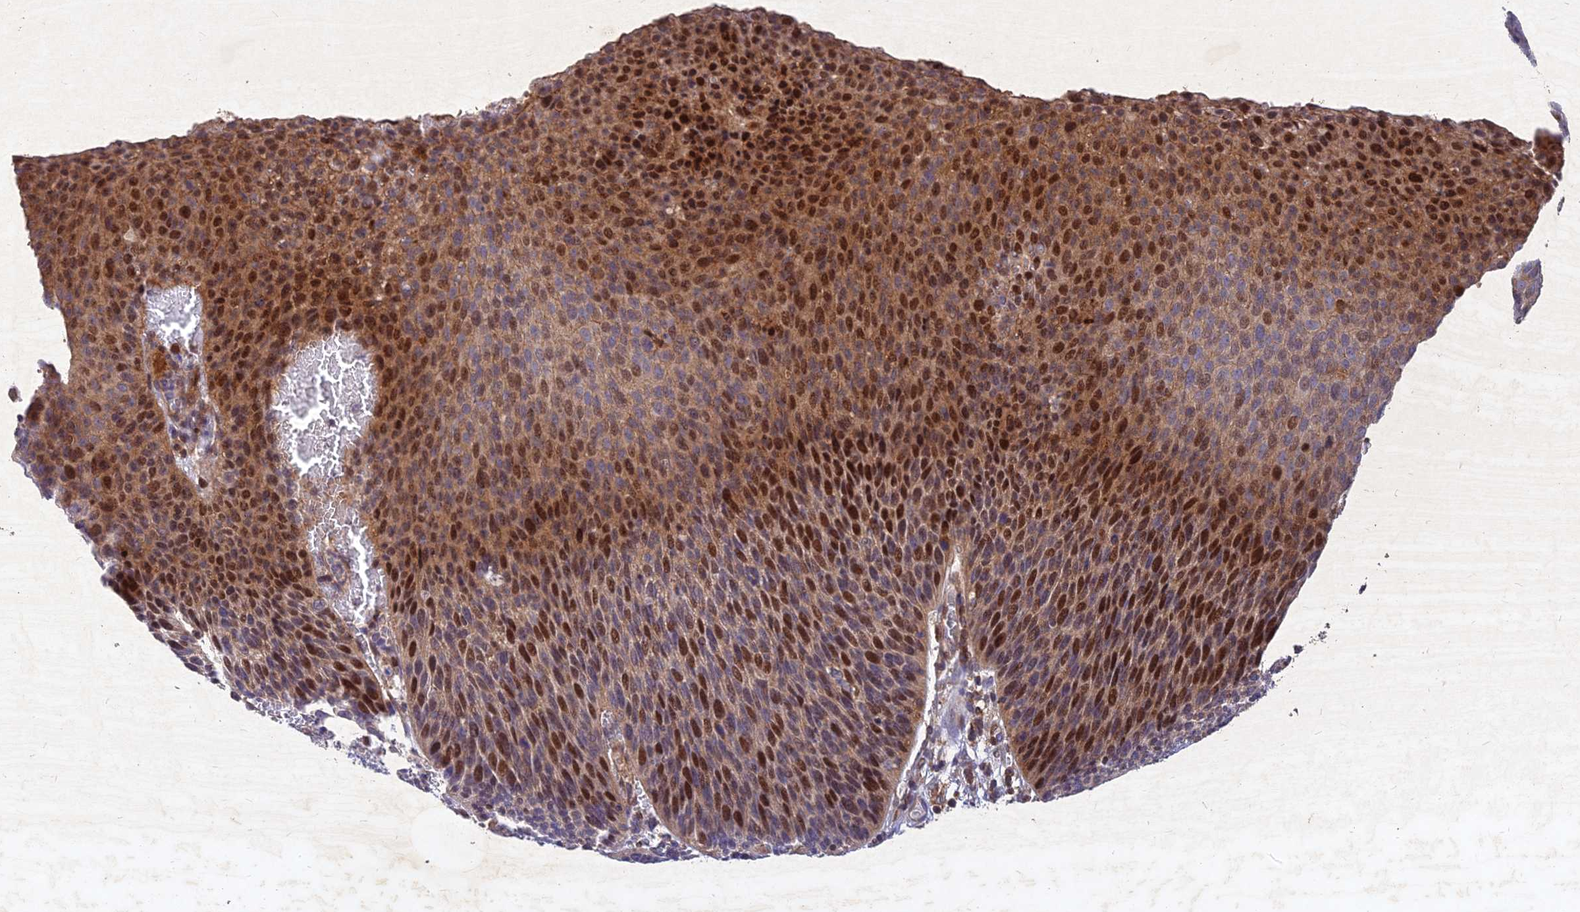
{"staining": {"intensity": "strong", "quantity": "25%-75%", "location": "nuclear"}, "tissue": "cervical cancer", "cell_type": "Tumor cells", "image_type": "cancer", "snomed": [{"axis": "morphology", "description": "Squamous cell carcinoma, NOS"}, {"axis": "topography", "description": "Cervix"}], "caption": "A micrograph of cervical cancer (squamous cell carcinoma) stained for a protein reveals strong nuclear brown staining in tumor cells. The staining was performed using DAB (3,3'-diaminobenzidine) to visualize the protein expression in brown, while the nuclei were stained in blue with hematoxylin (Magnification: 20x).", "gene": "RELCH", "patient": {"sex": "female", "age": 55}}